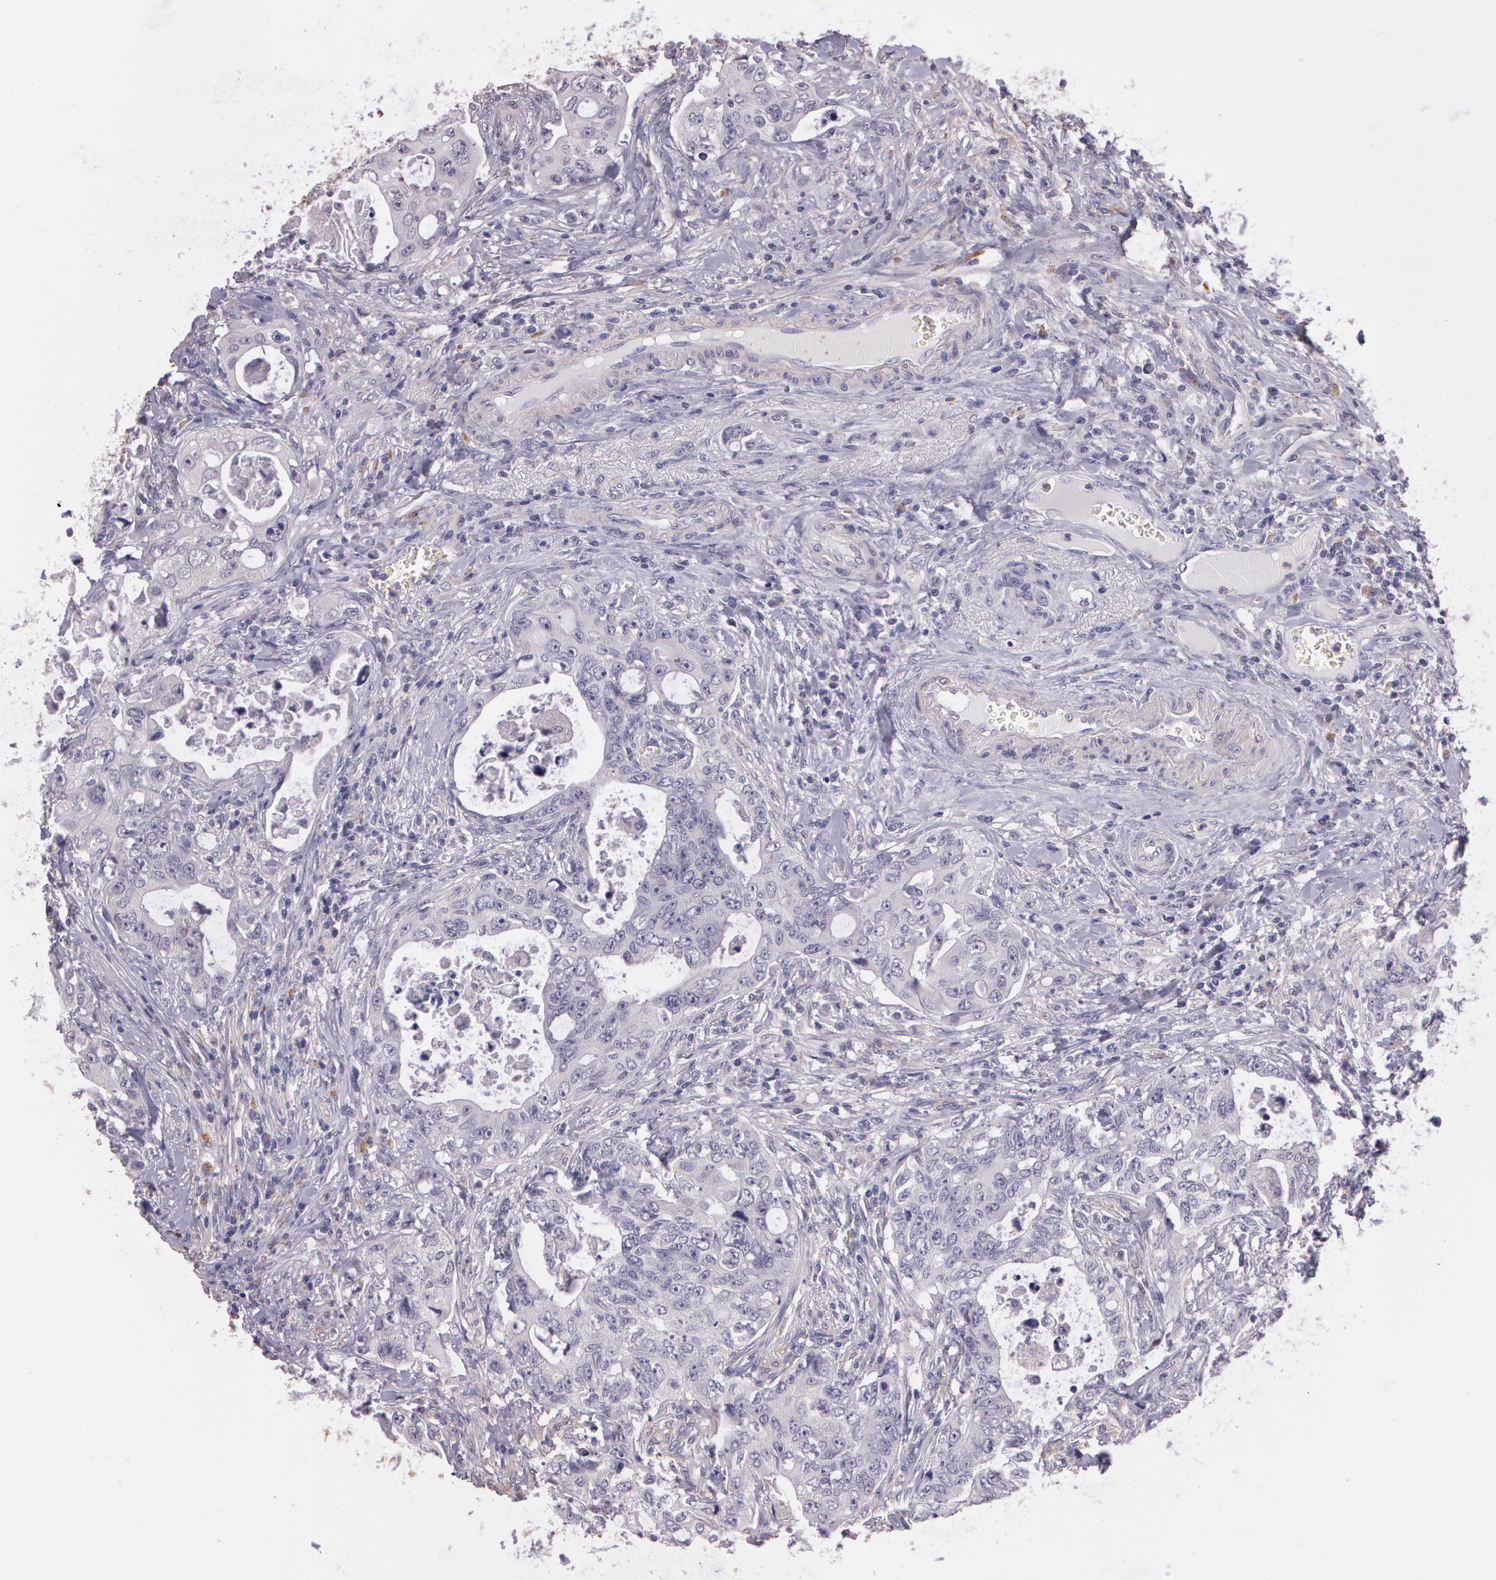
{"staining": {"intensity": "negative", "quantity": "none", "location": "none"}, "tissue": "colorectal cancer", "cell_type": "Tumor cells", "image_type": "cancer", "snomed": [{"axis": "morphology", "description": "Adenocarcinoma, NOS"}, {"axis": "topography", "description": "Rectum"}], "caption": "Colorectal adenocarcinoma was stained to show a protein in brown. There is no significant expression in tumor cells.", "gene": "G2E3", "patient": {"sex": "female", "age": 57}}